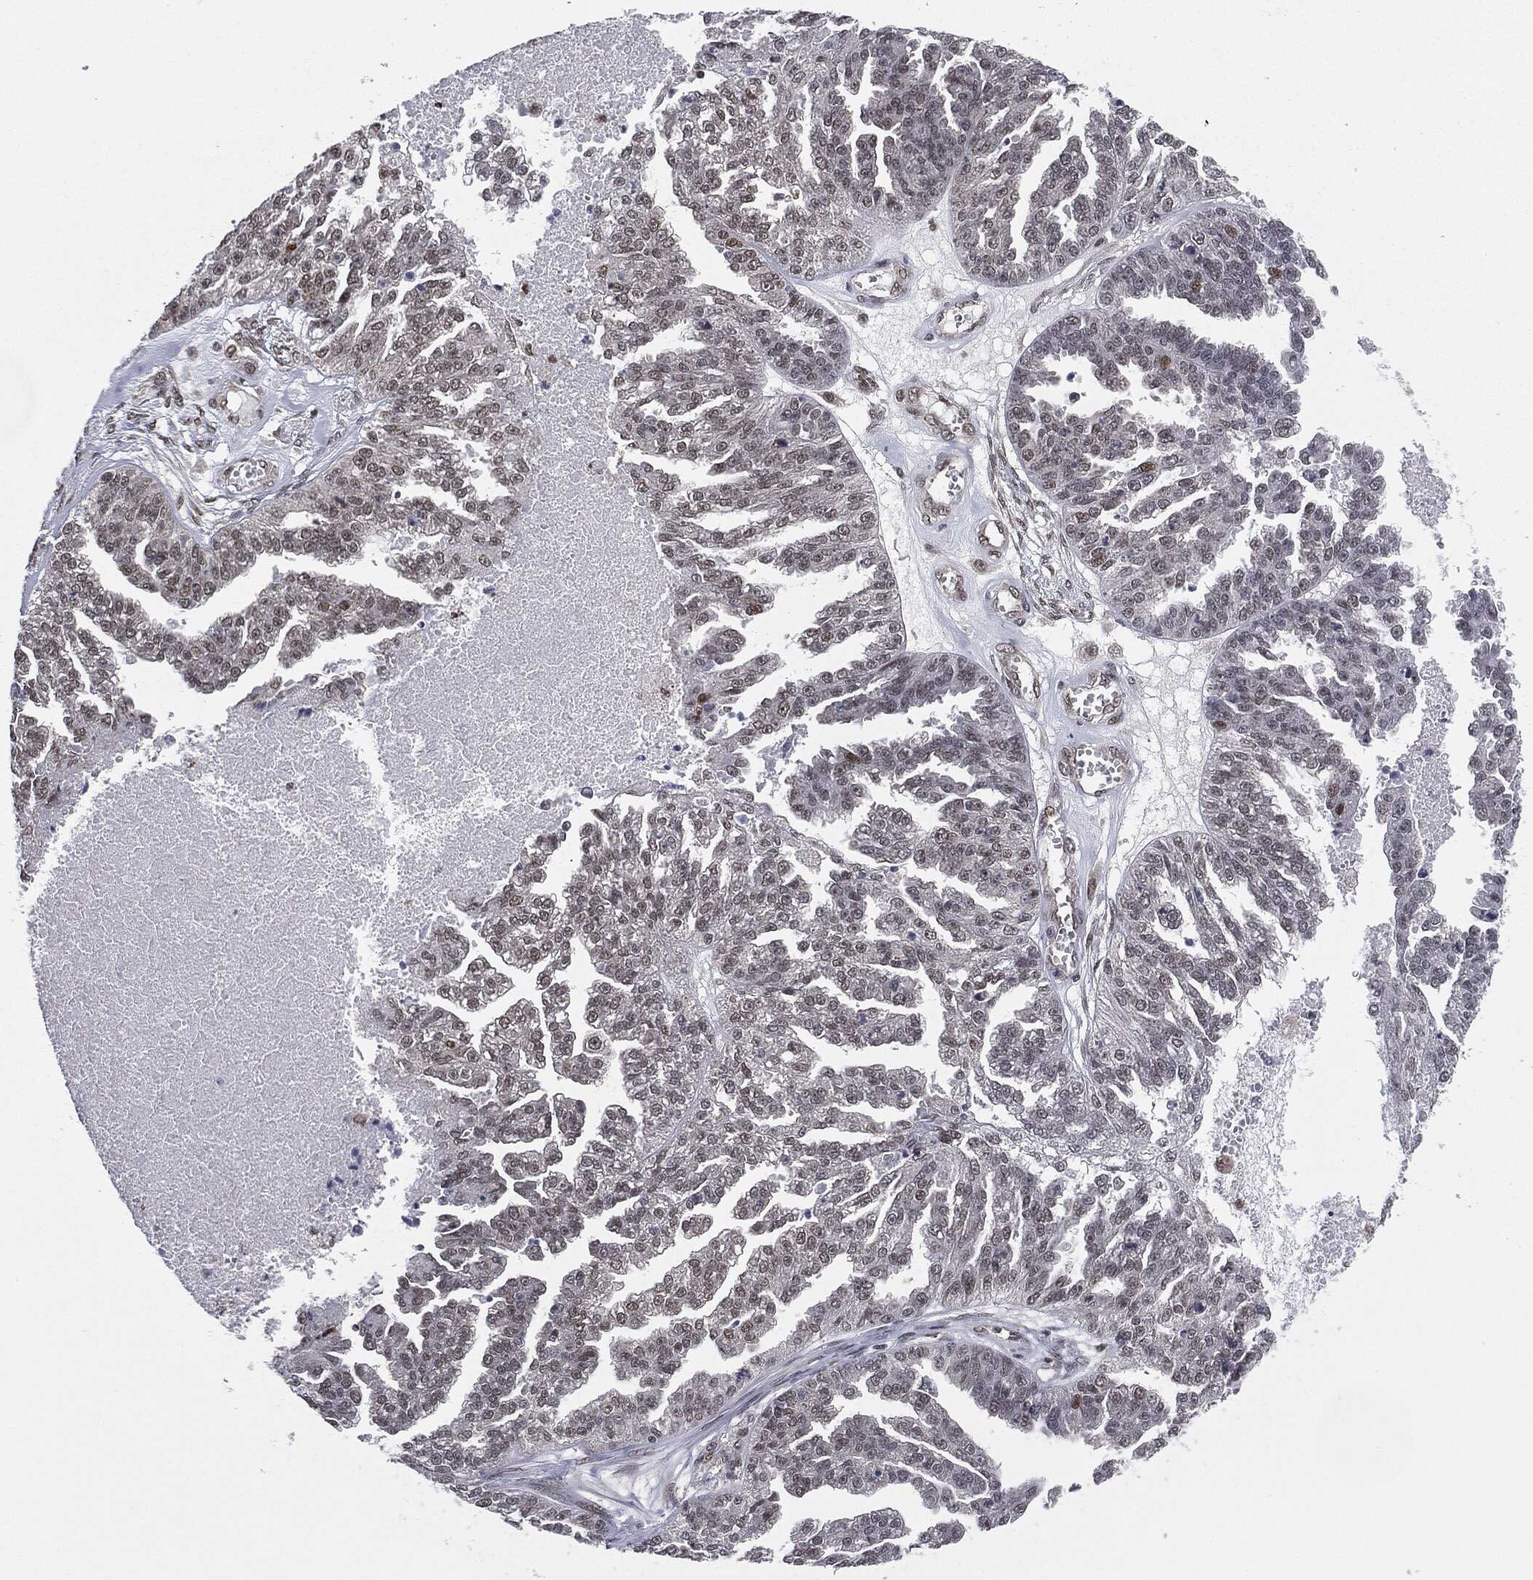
{"staining": {"intensity": "weak", "quantity": "<25%", "location": "nuclear"}, "tissue": "ovarian cancer", "cell_type": "Tumor cells", "image_type": "cancer", "snomed": [{"axis": "morphology", "description": "Cystadenocarcinoma, serous, NOS"}, {"axis": "topography", "description": "Ovary"}], "caption": "Histopathology image shows no protein expression in tumor cells of ovarian serous cystadenocarcinoma tissue.", "gene": "TBC1D22A", "patient": {"sex": "female", "age": 58}}